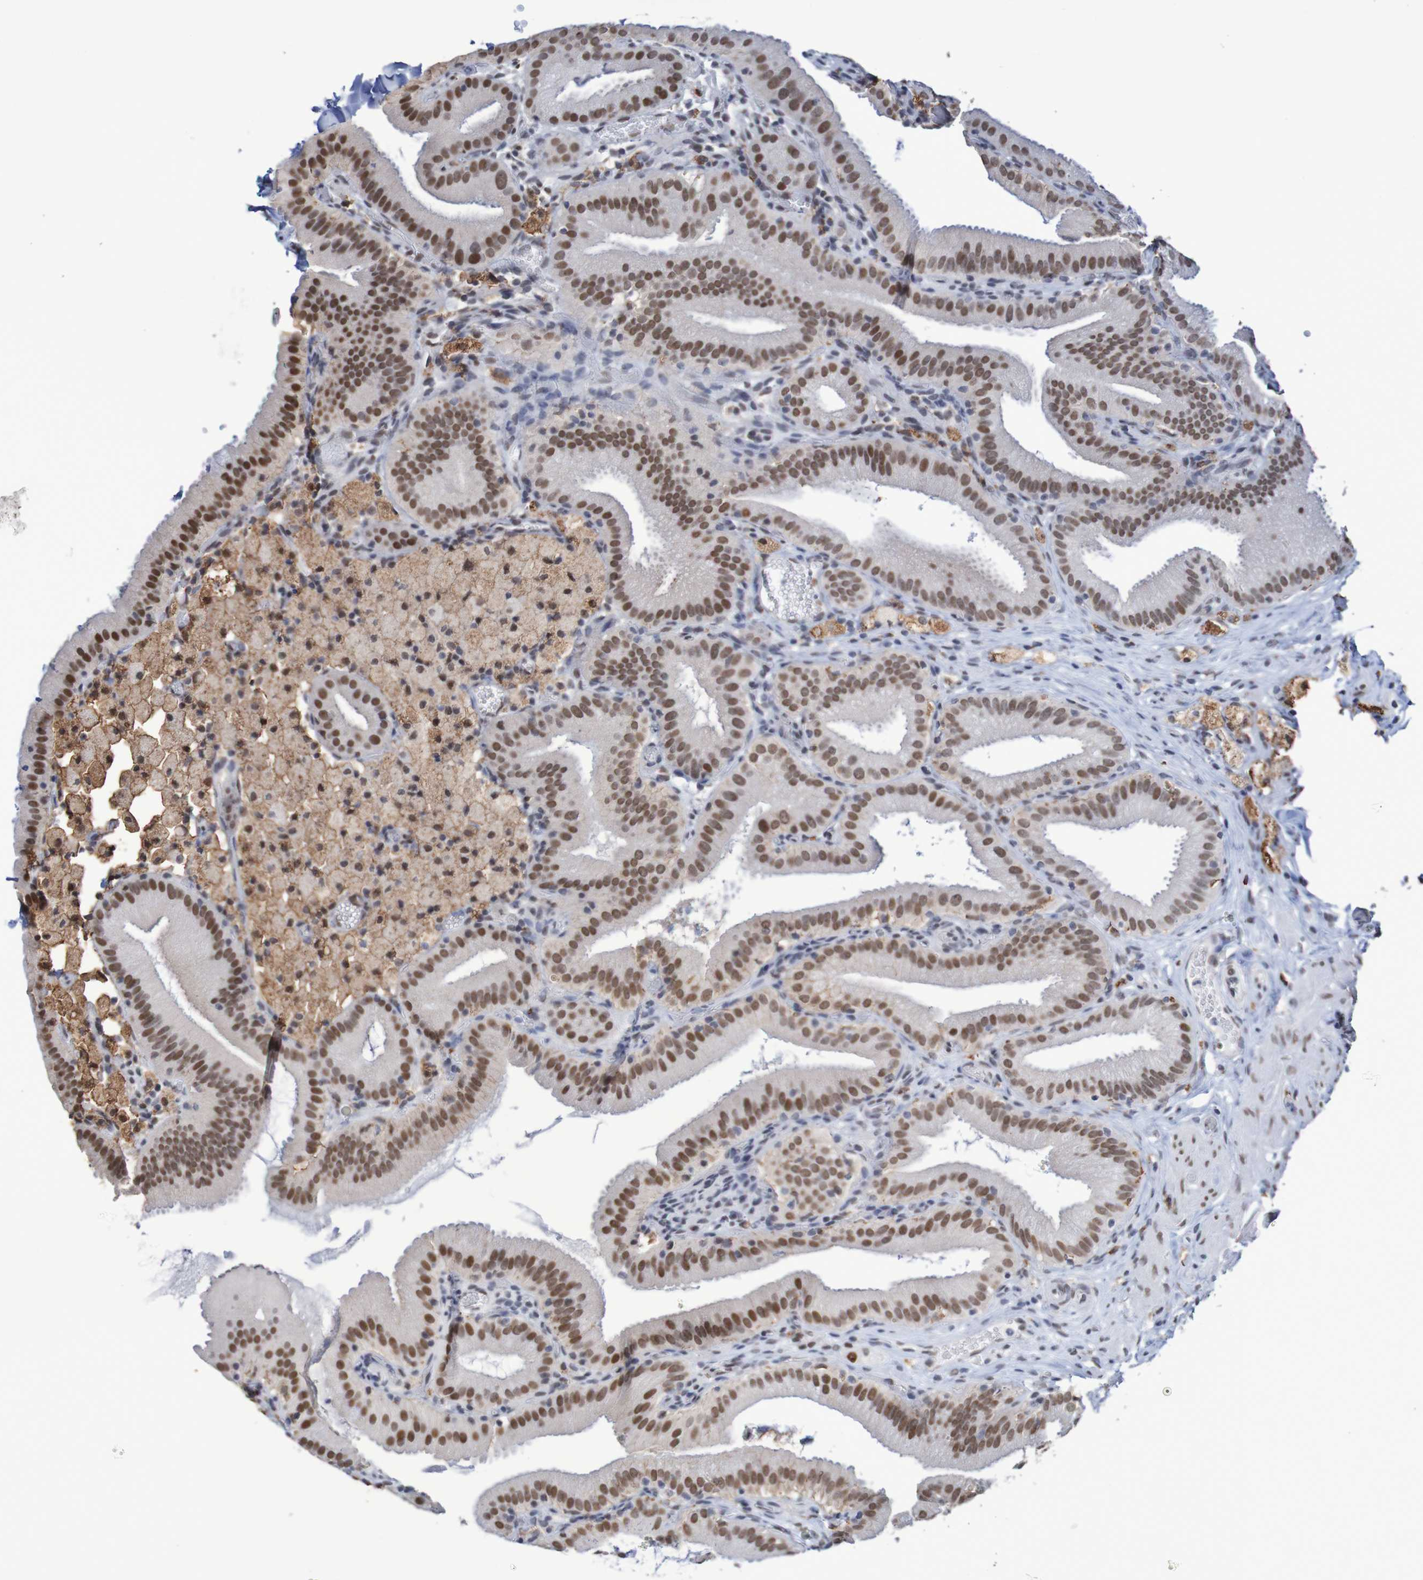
{"staining": {"intensity": "strong", "quantity": ">75%", "location": "nuclear"}, "tissue": "gallbladder", "cell_type": "Glandular cells", "image_type": "normal", "snomed": [{"axis": "morphology", "description": "Normal tissue, NOS"}, {"axis": "topography", "description": "Gallbladder"}], "caption": "DAB (3,3'-diaminobenzidine) immunohistochemical staining of unremarkable gallbladder exhibits strong nuclear protein expression in approximately >75% of glandular cells. (IHC, brightfield microscopy, high magnification).", "gene": "MRTFB", "patient": {"sex": "male", "age": 54}}